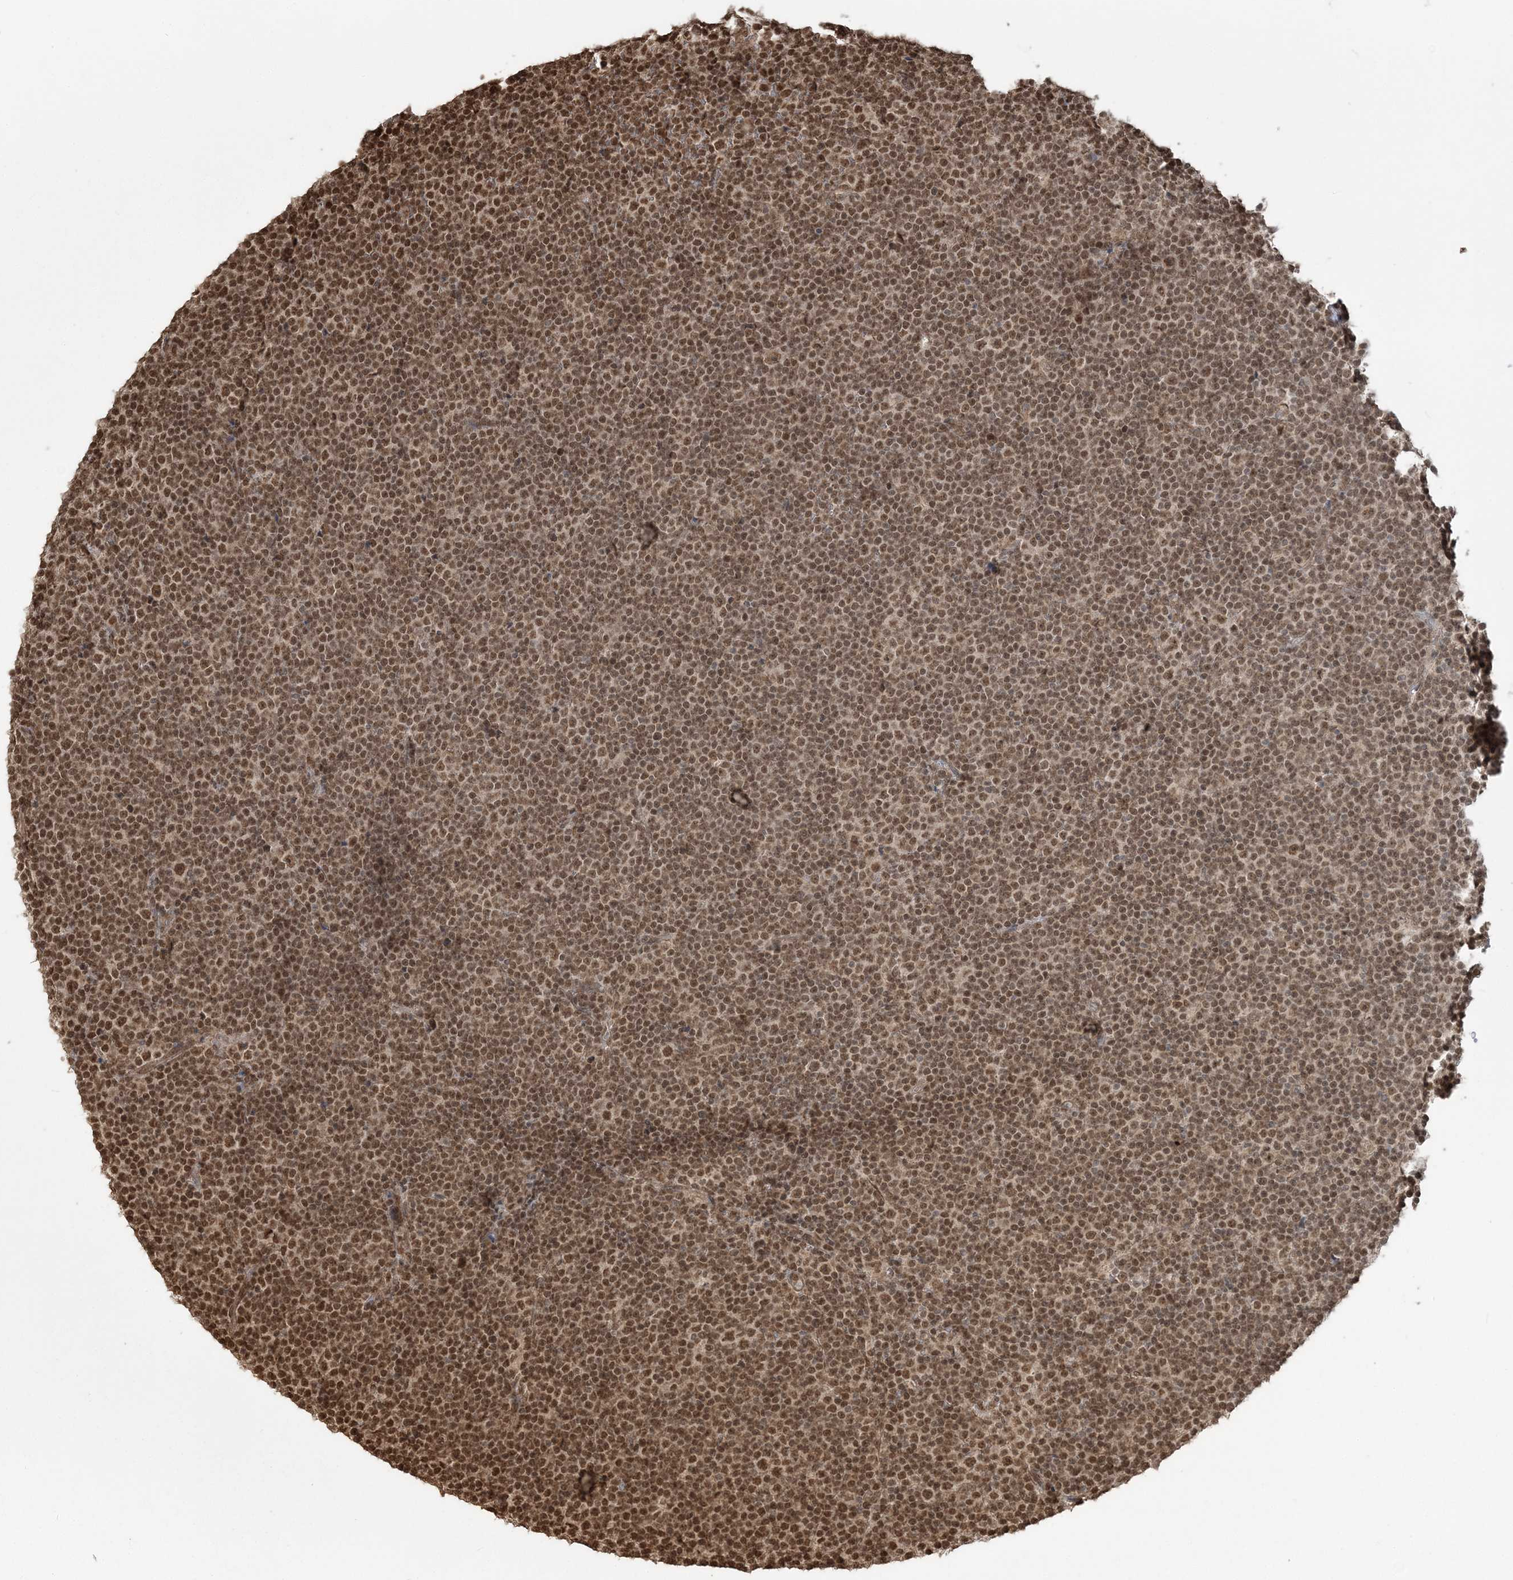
{"staining": {"intensity": "moderate", "quantity": ">75%", "location": "nuclear"}, "tissue": "lymphoma", "cell_type": "Tumor cells", "image_type": "cancer", "snomed": [{"axis": "morphology", "description": "Malignant lymphoma, non-Hodgkin's type, Low grade"}, {"axis": "topography", "description": "Lymph node"}], "caption": "DAB (3,3'-diaminobenzidine) immunohistochemical staining of lymphoma exhibits moderate nuclear protein staining in approximately >75% of tumor cells.", "gene": "ZNF839", "patient": {"sex": "female", "age": 67}}